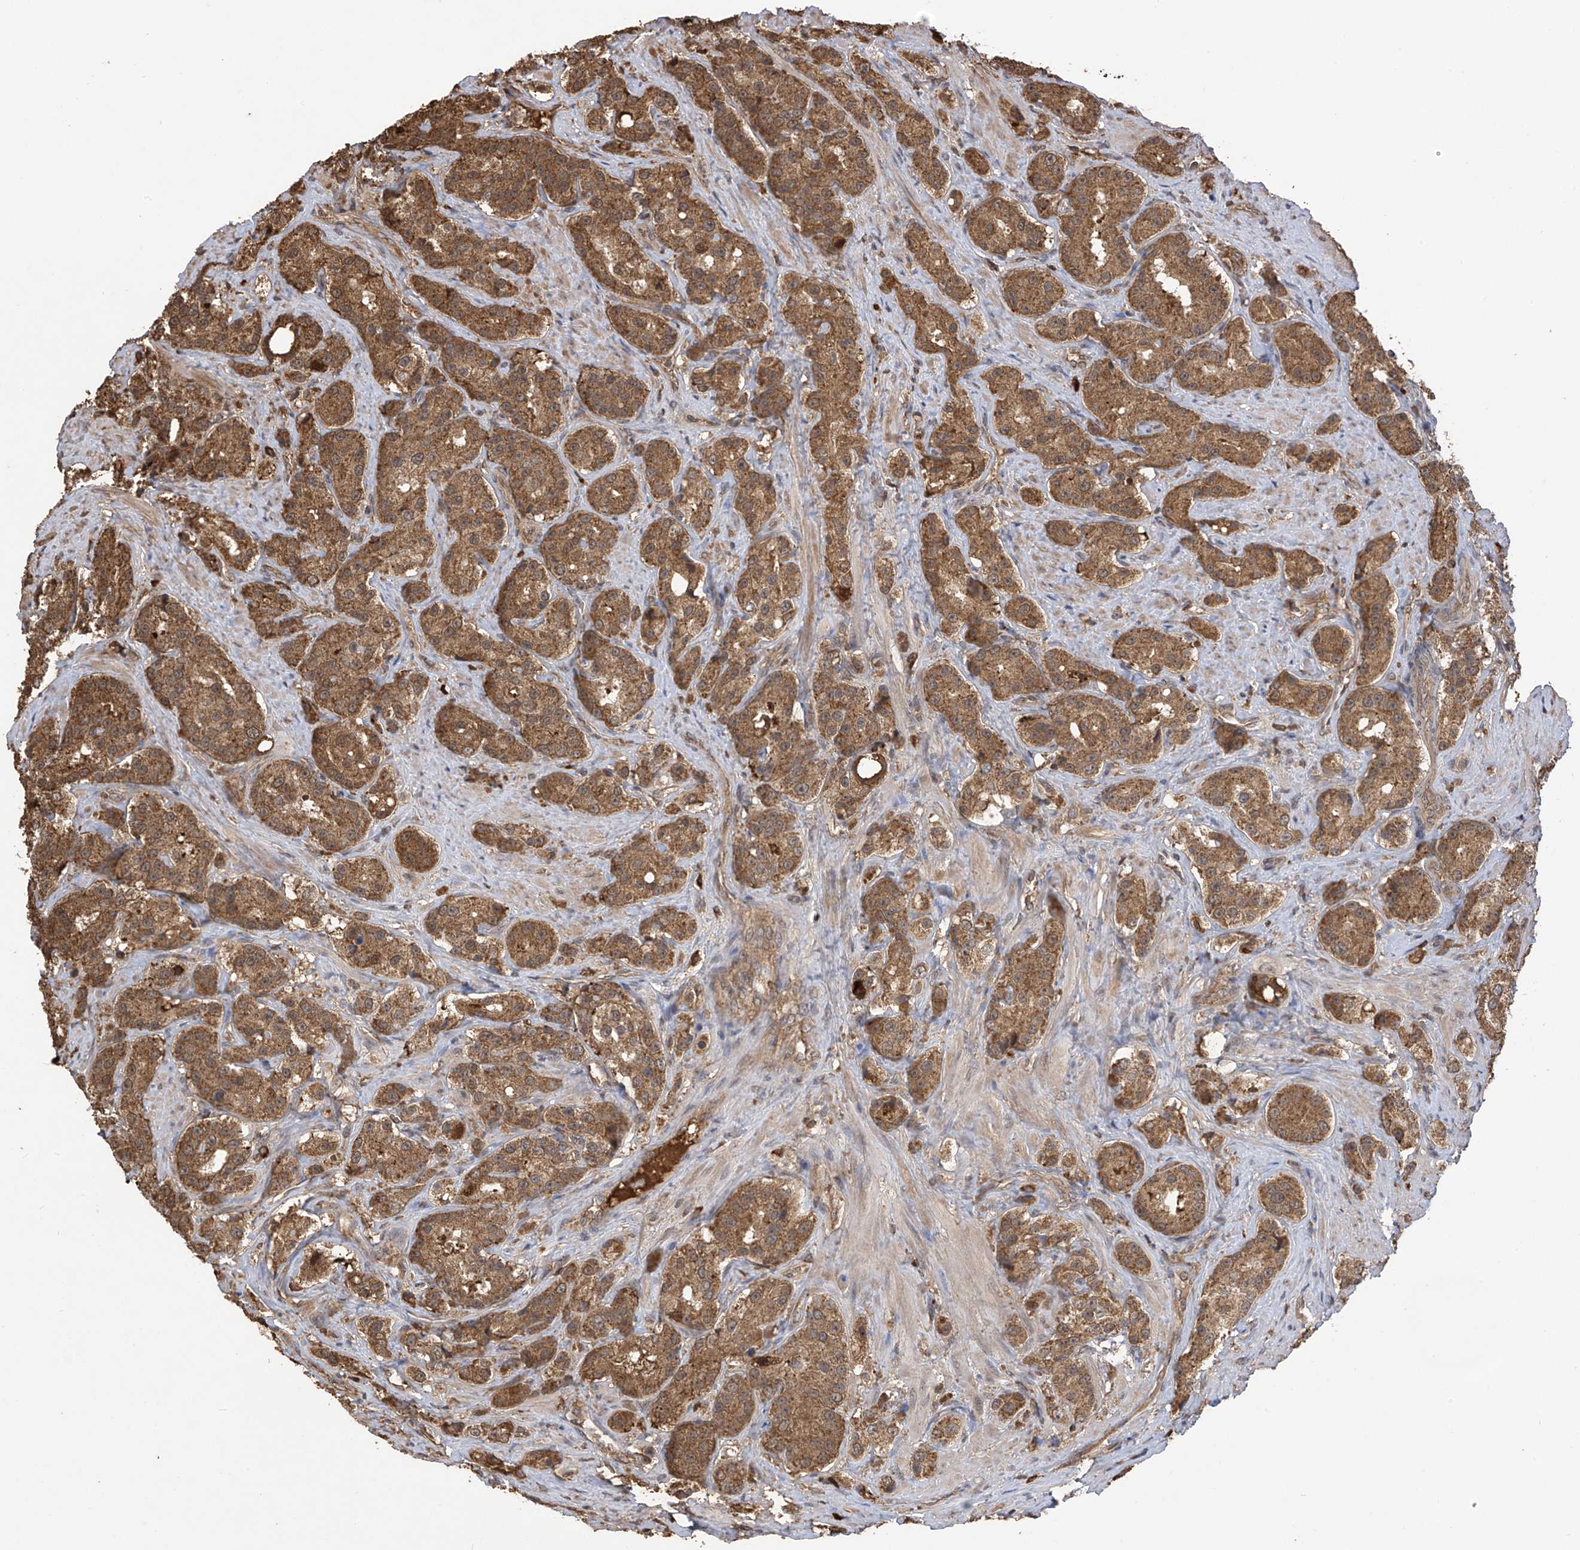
{"staining": {"intensity": "moderate", "quantity": ">75%", "location": "cytoplasmic/membranous"}, "tissue": "prostate cancer", "cell_type": "Tumor cells", "image_type": "cancer", "snomed": [{"axis": "morphology", "description": "Adenocarcinoma, High grade"}, {"axis": "topography", "description": "Prostate"}], "caption": "A medium amount of moderate cytoplasmic/membranous expression is present in approximately >75% of tumor cells in prostate cancer tissue. Using DAB (brown) and hematoxylin (blue) stains, captured at high magnification using brightfield microscopy.", "gene": "PNPT1", "patient": {"sex": "male", "age": 60}}